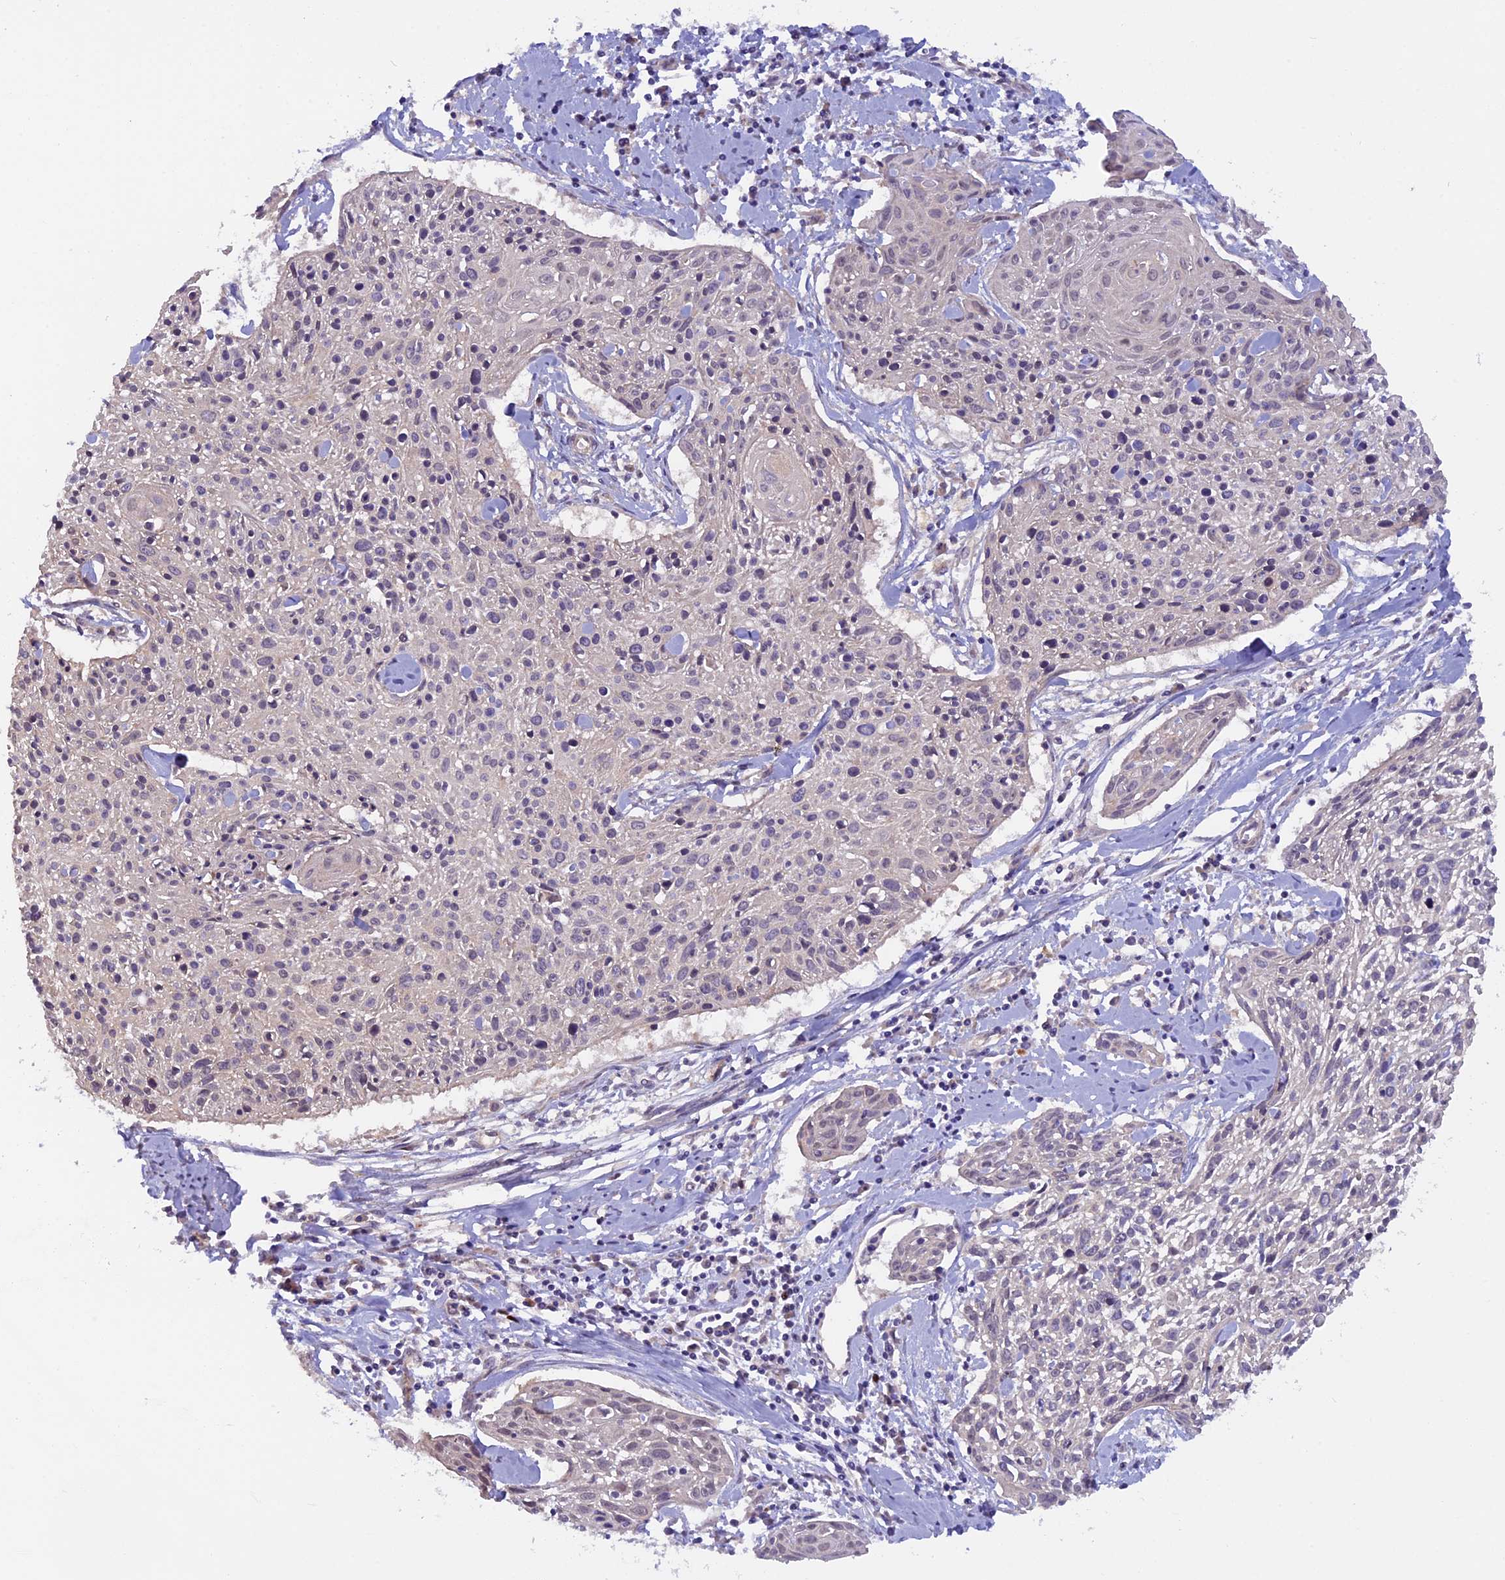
{"staining": {"intensity": "negative", "quantity": "none", "location": "none"}, "tissue": "cervical cancer", "cell_type": "Tumor cells", "image_type": "cancer", "snomed": [{"axis": "morphology", "description": "Squamous cell carcinoma, NOS"}, {"axis": "topography", "description": "Cervix"}], "caption": "This is an immunohistochemistry (IHC) photomicrograph of human cervical cancer (squamous cell carcinoma). There is no positivity in tumor cells.", "gene": "CCDC9B", "patient": {"sex": "female", "age": 51}}